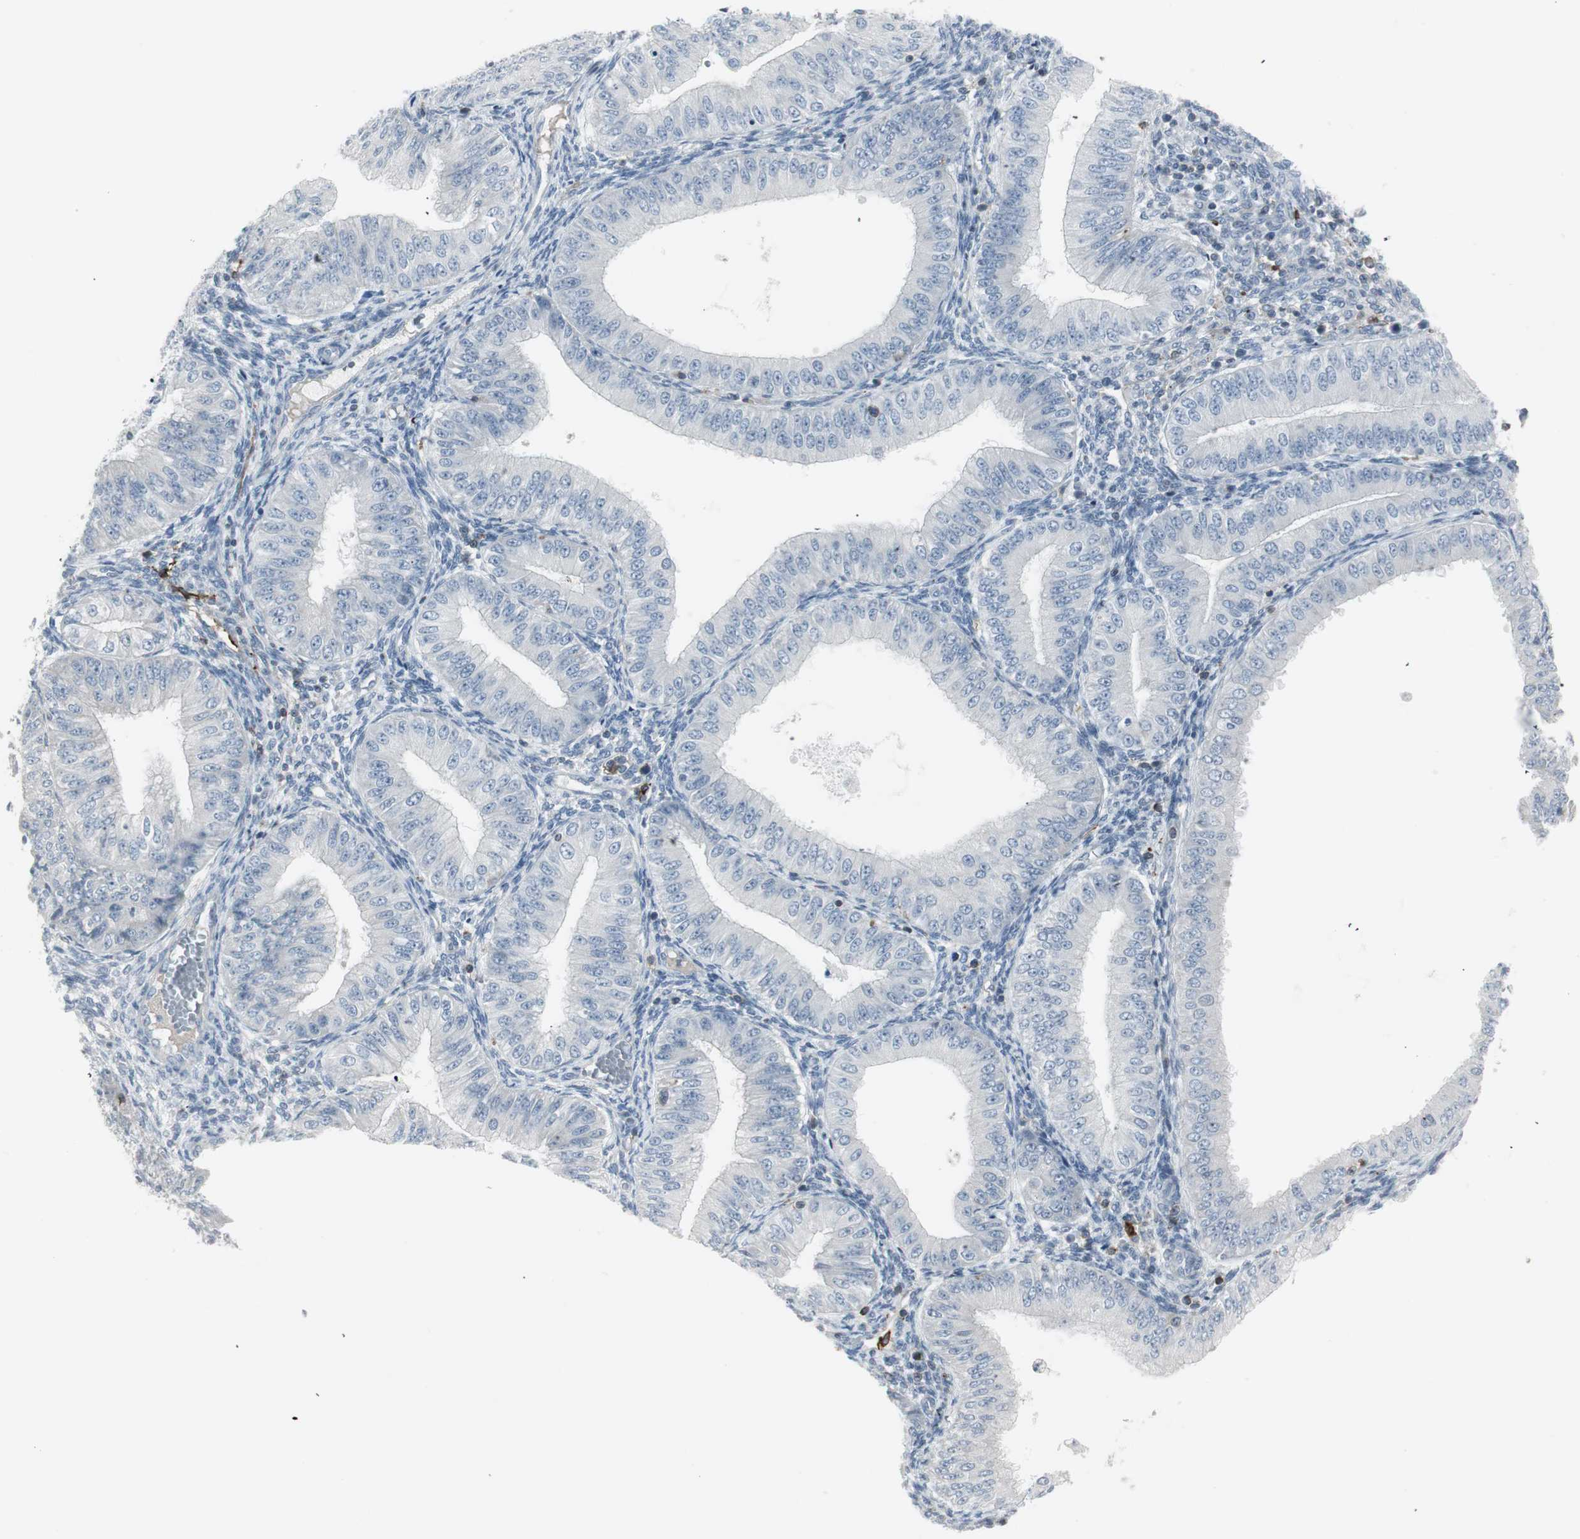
{"staining": {"intensity": "negative", "quantity": "none", "location": "none"}, "tissue": "endometrial cancer", "cell_type": "Tumor cells", "image_type": "cancer", "snomed": [{"axis": "morphology", "description": "Normal tissue, NOS"}, {"axis": "morphology", "description": "Adenocarcinoma, NOS"}, {"axis": "topography", "description": "Endometrium"}], "caption": "Tumor cells are negative for protein expression in human adenocarcinoma (endometrial). (Brightfield microscopy of DAB (3,3'-diaminobenzidine) immunohistochemistry at high magnification).", "gene": "MAP4K4", "patient": {"sex": "female", "age": 53}}